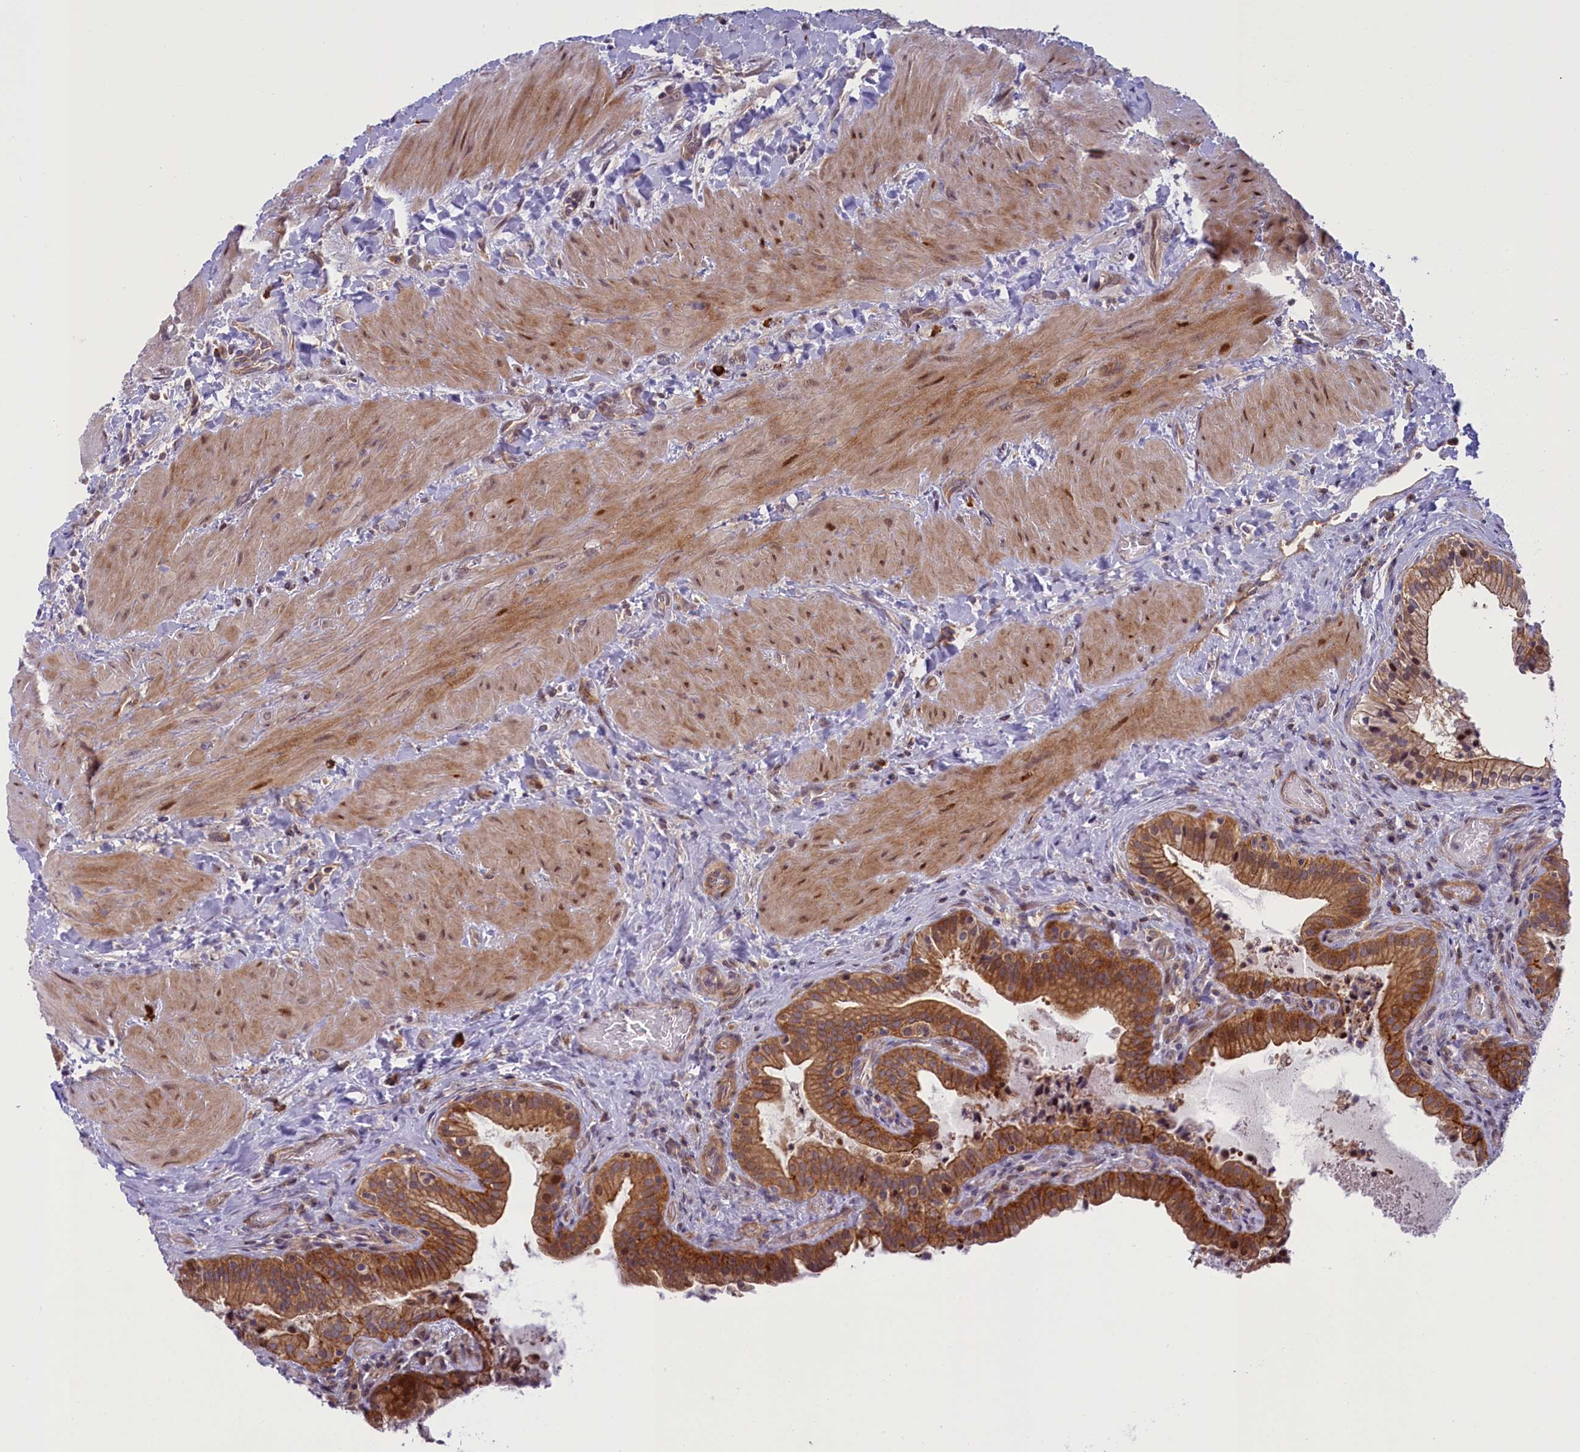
{"staining": {"intensity": "strong", "quantity": ">75%", "location": "cytoplasmic/membranous"}, "tissue": "gallbladder", "cell_type": "Glandular cells", "image_type": "normal", "snomed": [{"axis": "morphology", "description": "Normal tissue, NOS"}, {"axis": "topography", "description": "Gallbladder"}], "caption": "Glandular cells reveal high levels of strong cytoplasmic/membranous staining in about >75% of cells in benign human gallbladder.", "gene": "CCL23", "patient": {"sex": "male", "age": 24}}